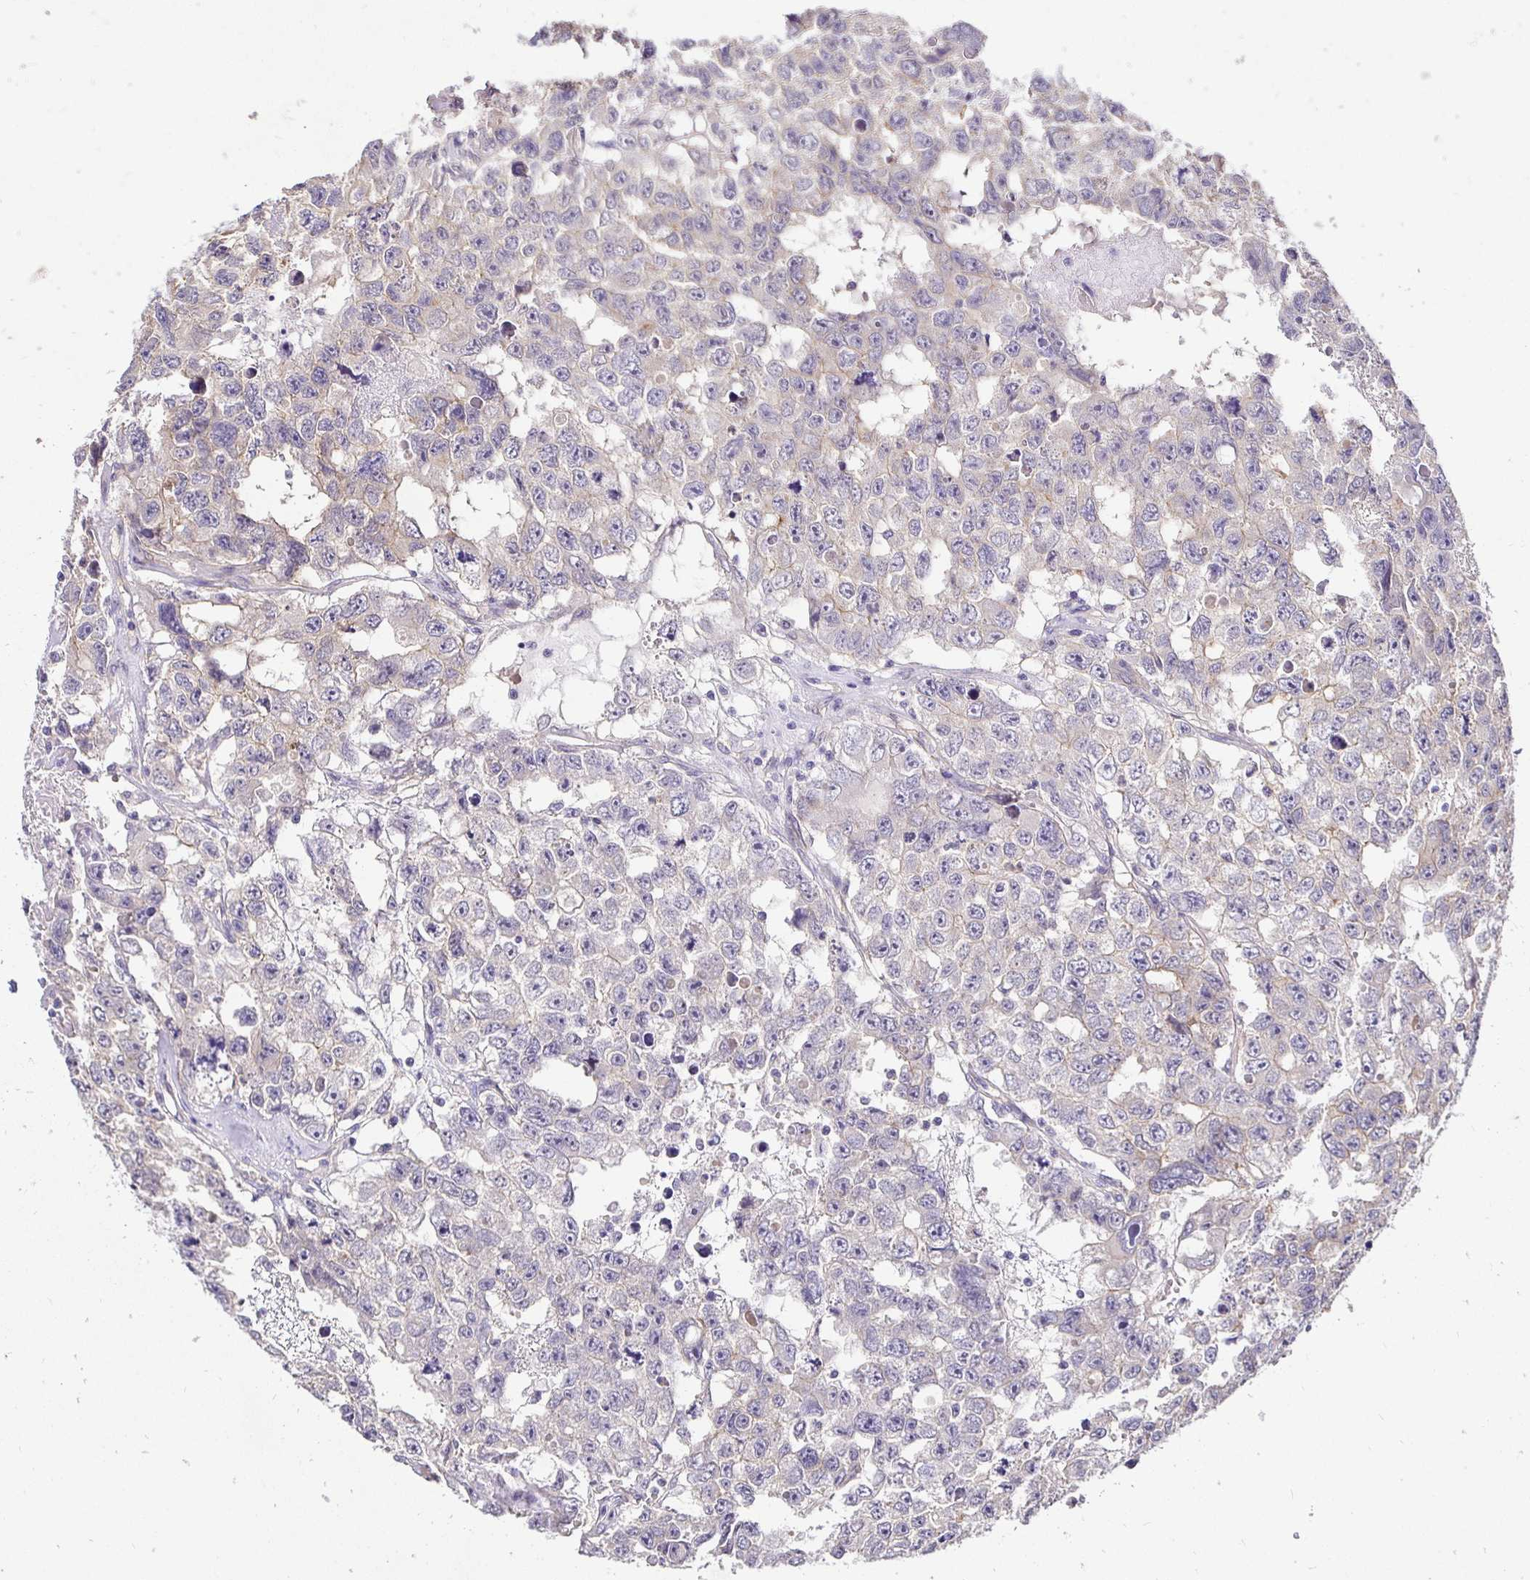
{"staining": {"intensity": "negative", "quantity": "none", "location": "none"}, "tissue": "testis cancer", "cell_type": "Tumor cells", "image_type": "cancer", "snomed": [{"axis": "morphology", "description": "Seminoma, NOS"}, {"axis": "topography", "description": "Testis"}], "caption": "Immunohistochemical staining of testis cancer shows no significant staining in tumor cells.", "gene": "SLC9A1", "patient": {"sex": "male", "age": 26}}